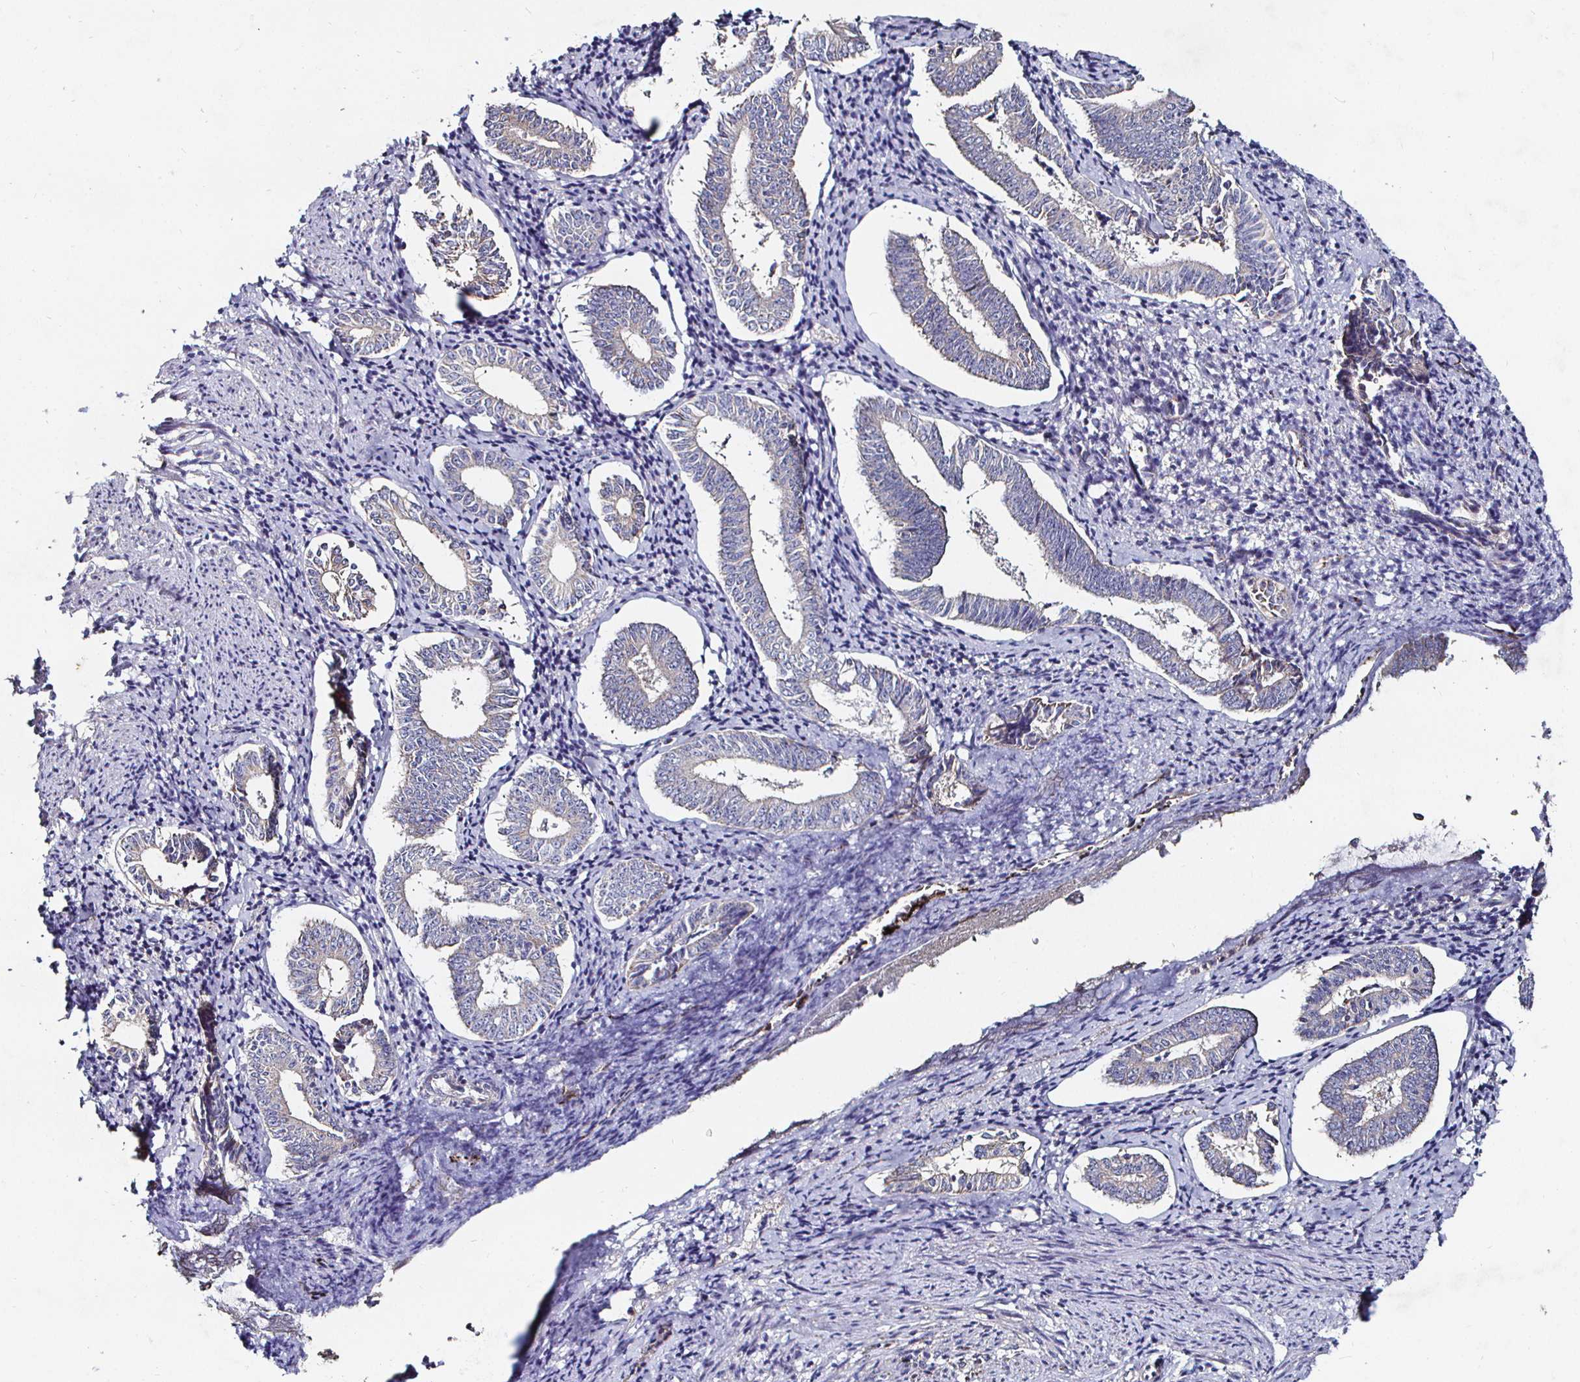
{"staining": {"intensity": "weak", "quantity": "25%-75%", "location": "cytoplasmic/membranous"}, "tissue": "cervical cancer", "cell_type": "Tumor cells", "image_type": "cancer", "snomed": [{"axis": "morphology", "description": "Squamous cell carcinoma, NOS"}, {"axis": "topography", "description": "Cervix"}], "caption": "Immunohistochemistry (IHC) micrograph of neoplastic tissue: squamous cell carcinoma (cervical) stained using immunohistochemistry exhibits low levels of weak protein expression localized specifically in the cytoplasmic/membranous of tumor cells, appearing as a cytoplasmic/membranous brown color.", "gene": "NRSN1", "patient": {"sex": "female", "age": 59}}